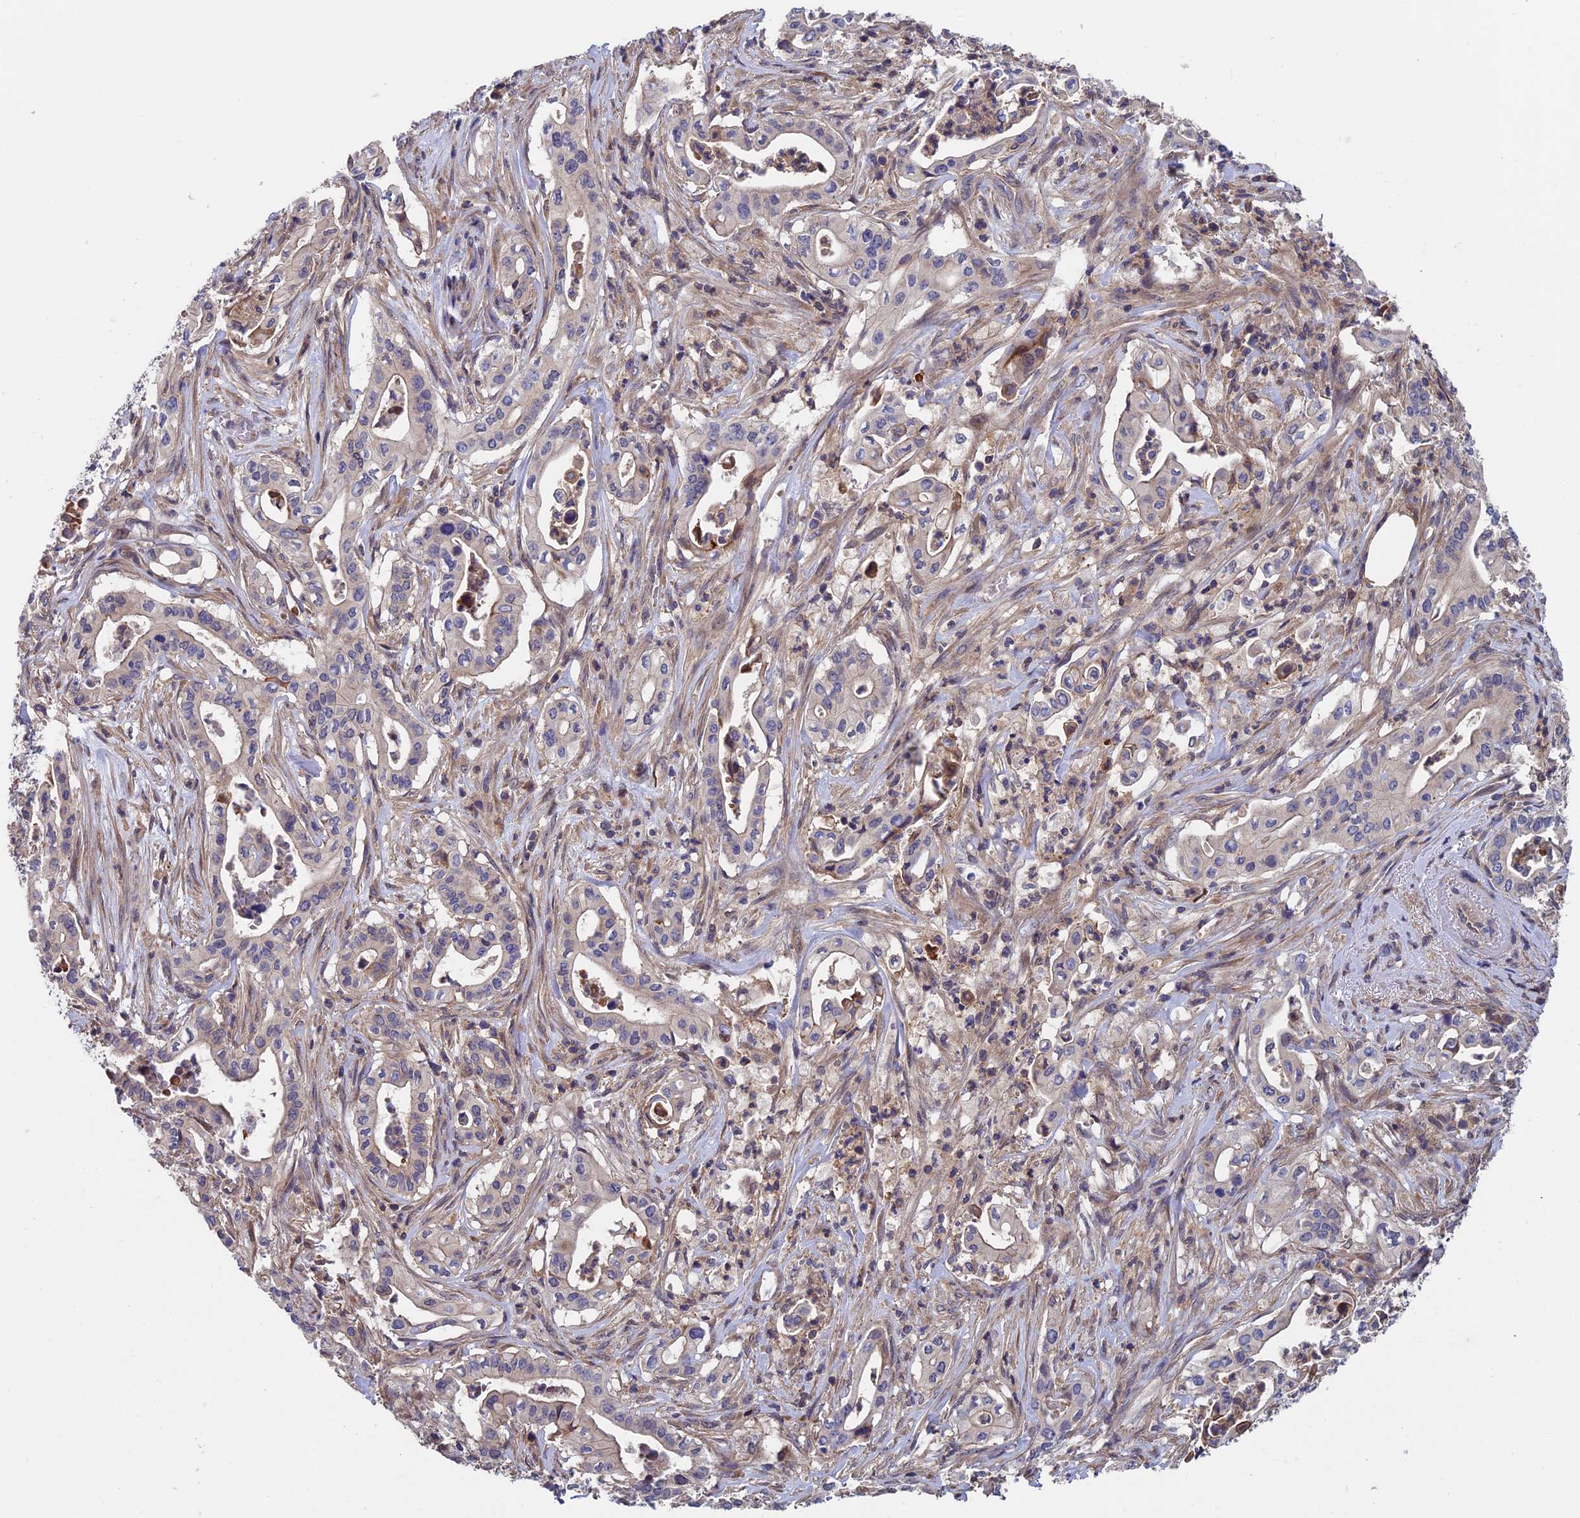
{"staining": {"intensity": "negative", "quantity": "none", "location": "none"}, "tissue": "pancreatic cancer", "cell_type": "Tumor cells", "image_type": "cancer", "snomed": [{"axis": "morphology", "description": "Adenocarcinoma, NOS"}, {"axis": "topography", "description": "Pancreas"}], "caption": "Immunohistochemical staining of adenocarcinoma (pancreatic) reveals no significant expression in tumor cells.", "gene": "LCMT1", "patient": {"sex": "female", "age": 77}}